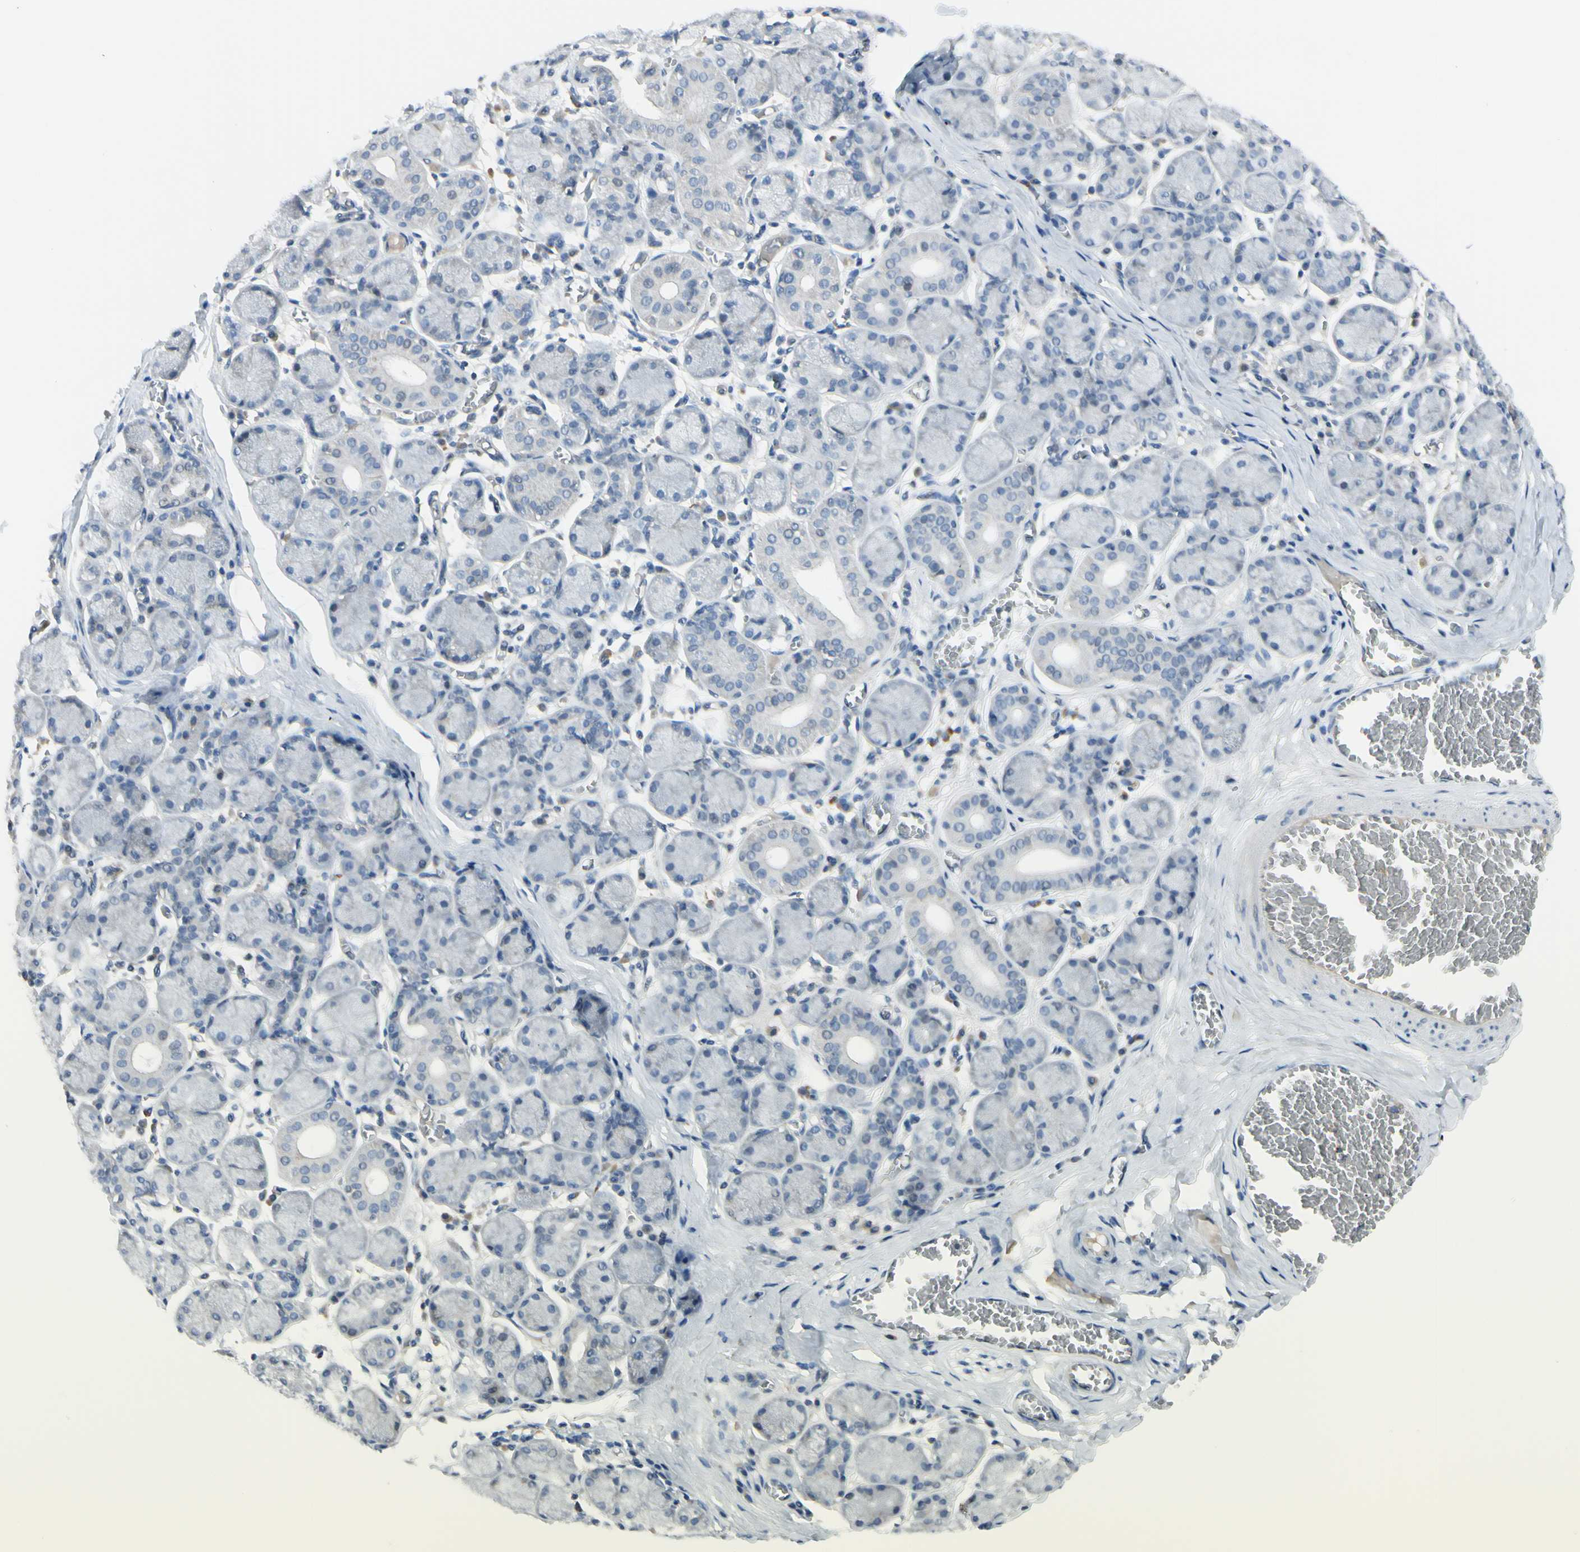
{"staining": {"intensity": "negative", "quantity": "none", "location": "none"}, "tissue": "salivary gland", "cell_type": "Glandular cells", "image_type": "normal", "snomed": [{"axis": "morphology", "description": "Normal tissue, NOS"}, {"axis": "topography", "description": "Salivary gland"}], "caption": "IHC of benign human salivary gland displays no positivity in glandular cells.", "gene": "ASB9", "patient": {"sex": "female", "age": 24}}